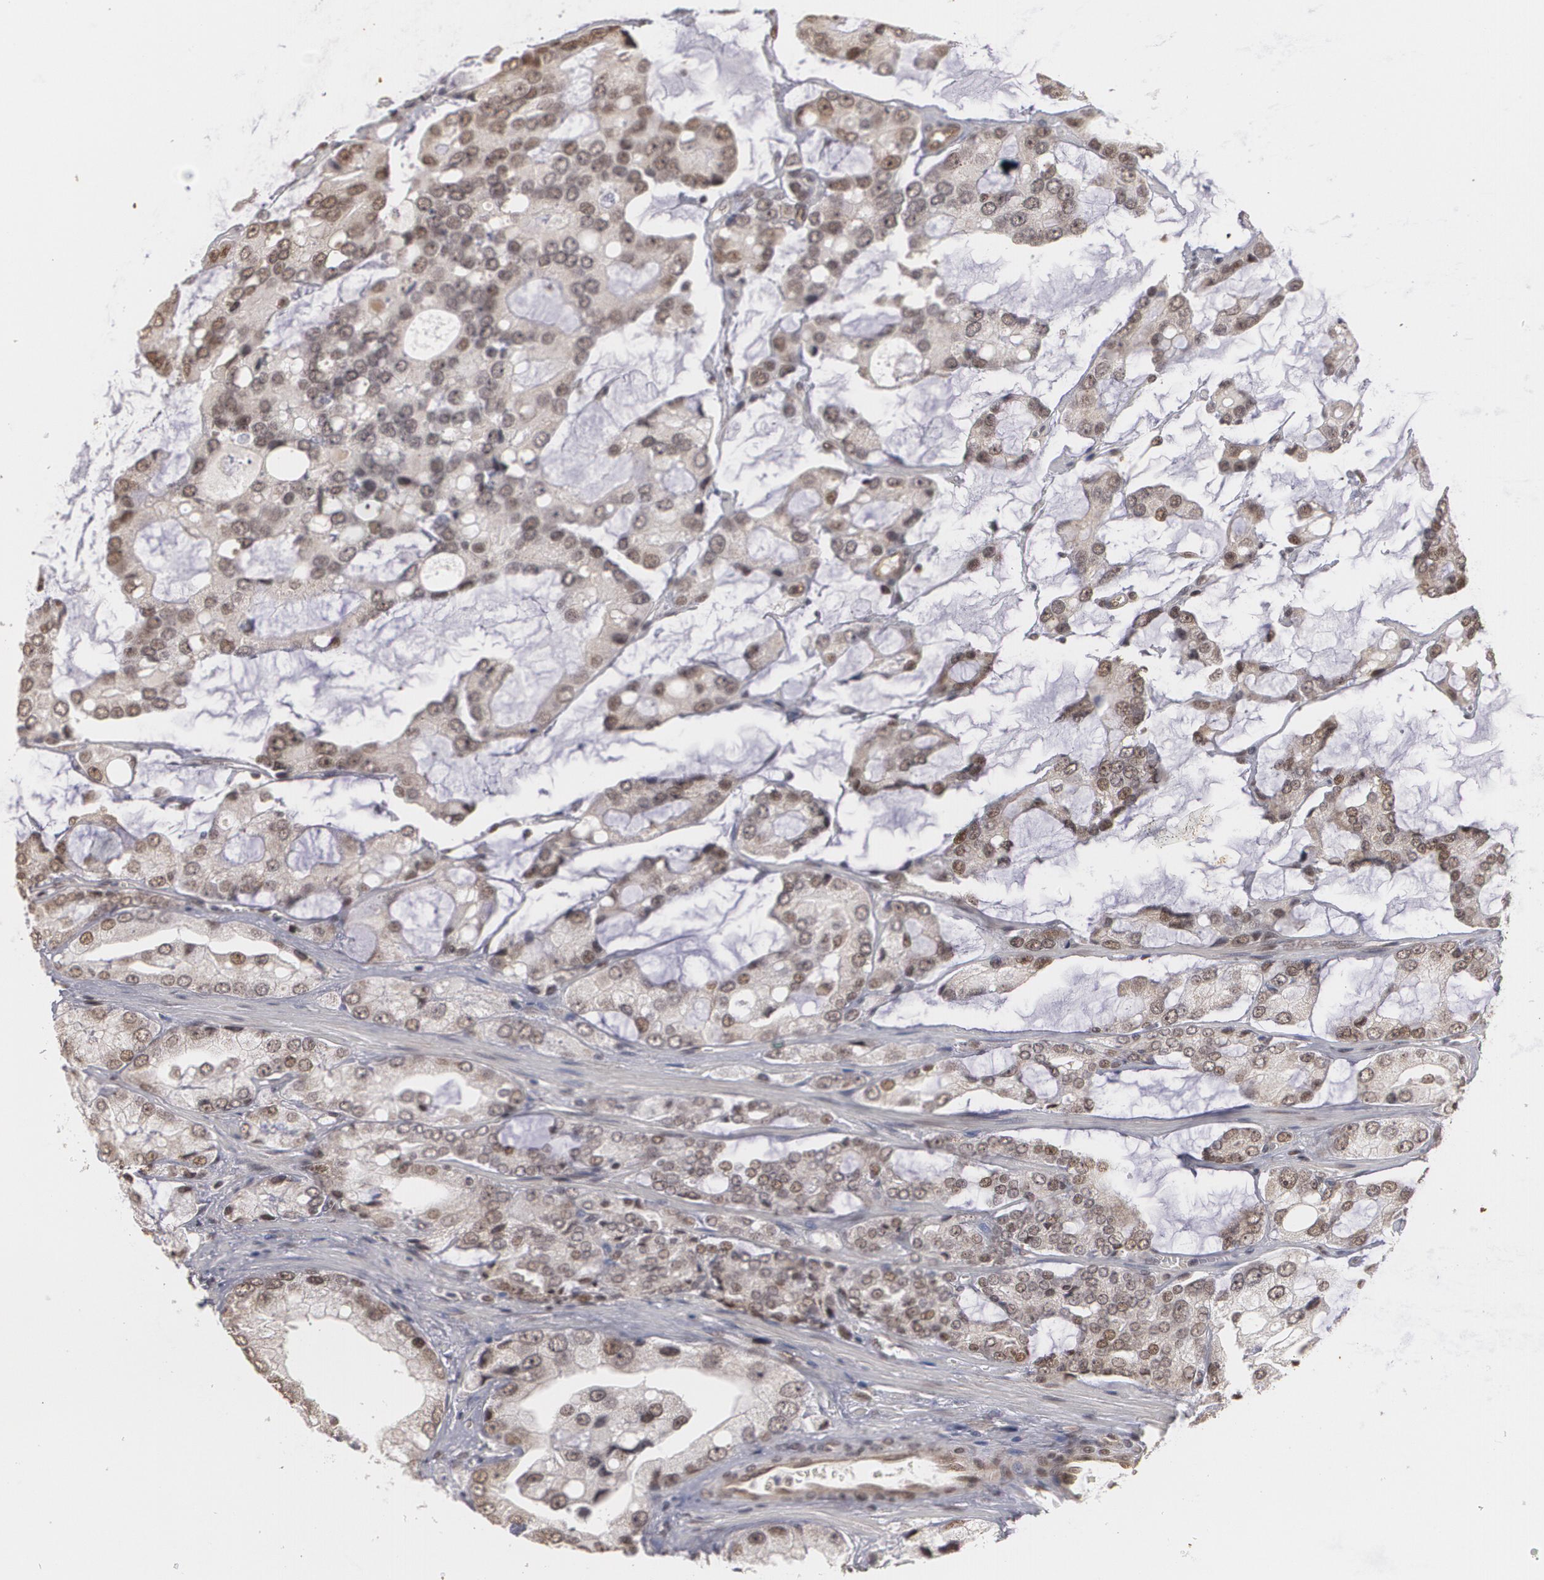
{"staining": {"intensity": "weak", "quantity": ">75%", "location": "nuclear"}, "tissue": "prostate cancer", "cell_type": "Tumor cells", "image_type": "cancer", "snomed": [{"axis": "morphology", "description": "Adenocarcinoma, High grade"}, {"axis": "topography", "description": "Prostate"}], "caption": "High-grade adenocarcinoma (prostate) was stained to show a protein in brown. There is low levels of weak nuclear expression in about >75% of tumor cells. (Stains: DAB in brown, nuclei in blue, Microscopy: brightfield microscopy at high magnification).", "gene": "ZNF75A", "patient": {"sex": "male", "age": 67}}